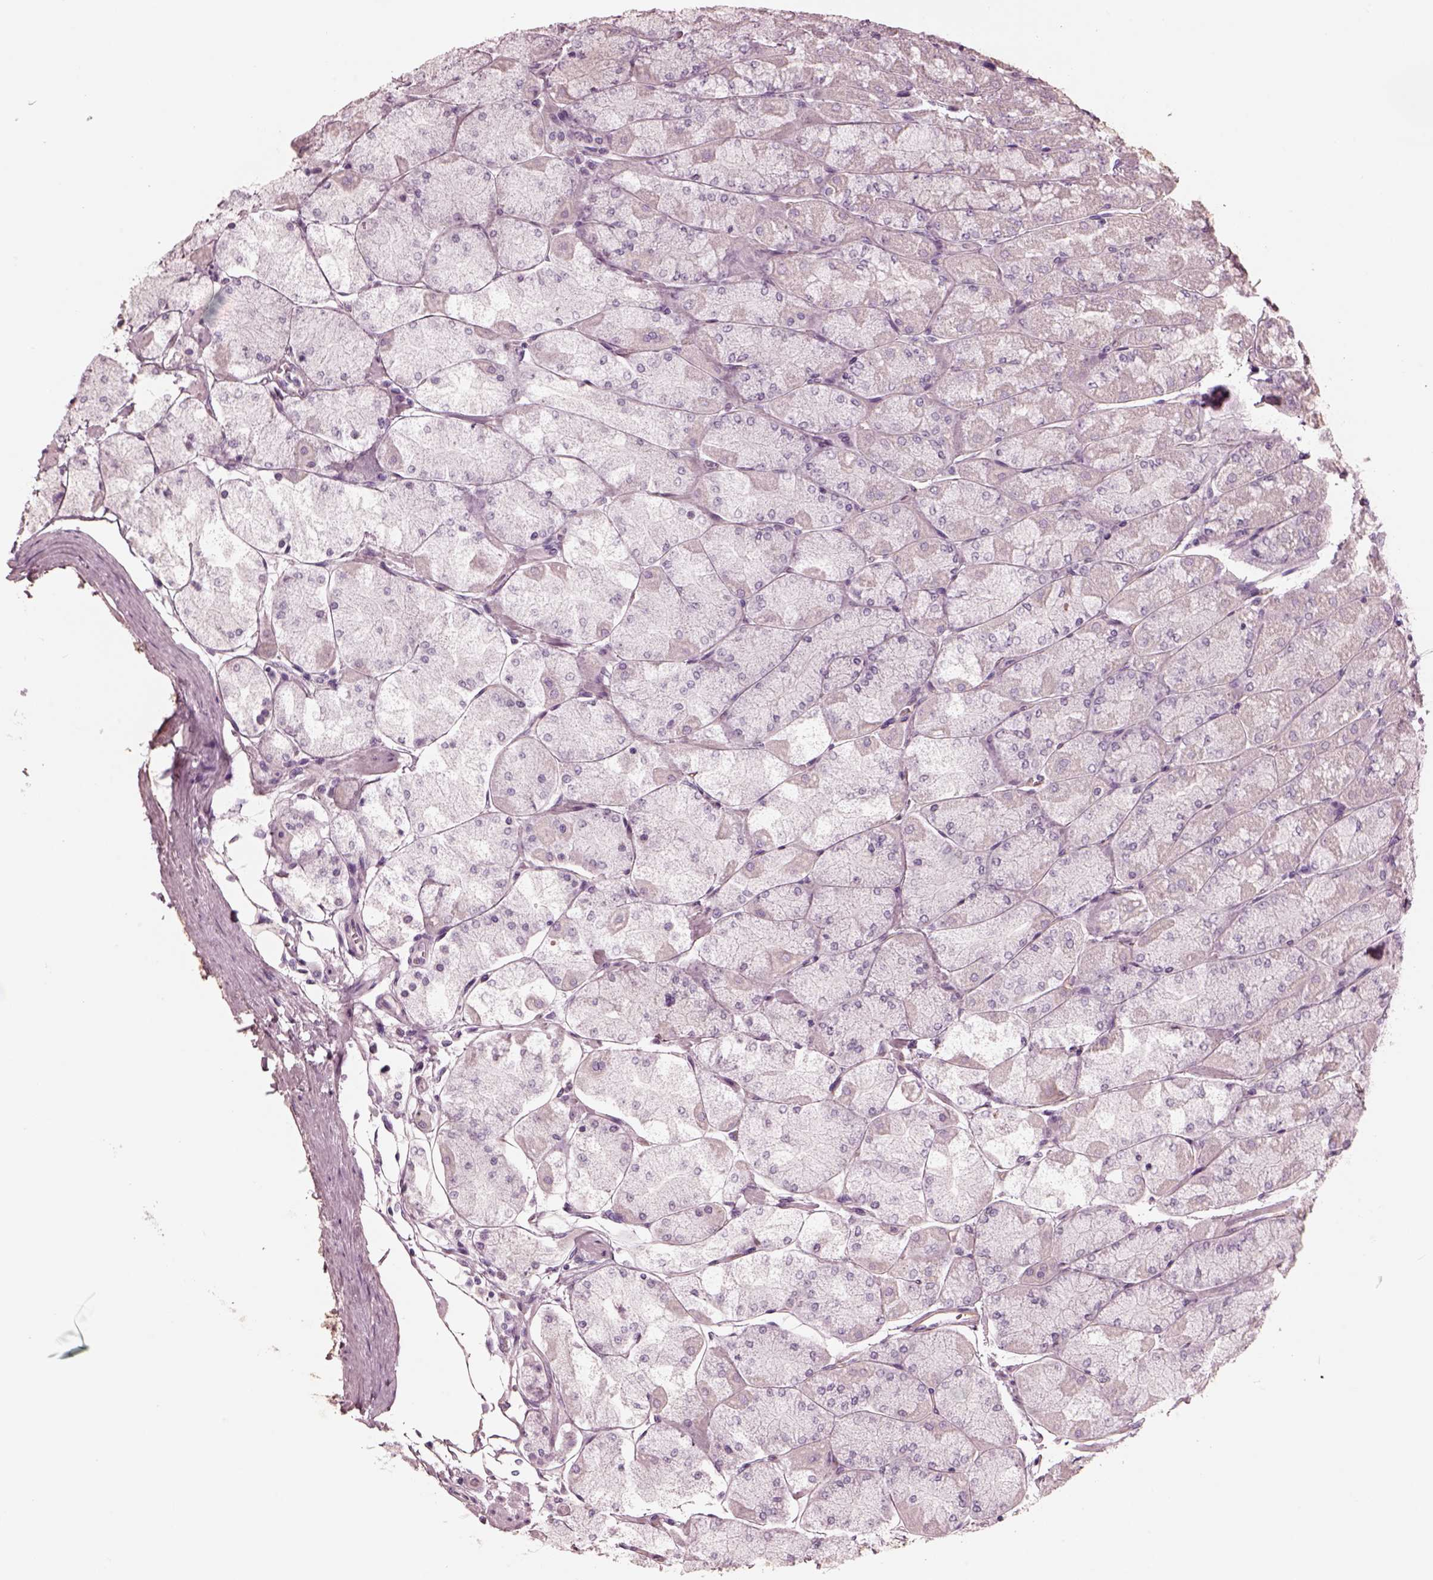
{"staining": {"intensity": "negative", "quantity": "none", "location": "none"}, "tissue": "stomach", "cell_type": "Glandular cells", "image_type": "normal", "snomed": [{"axis": "morphology", "description": "Normal tissue, NOS"}, {"axis": "topography", "description": "Stomach, upper"}], "caption": "An immunohistochemistry (IHC) histopathology image of normal stomach is shown. There is no staining in glandular cells of stomach.", "gene": "EIF4E1B", "patient": {"sex": "male", "age": 60}}